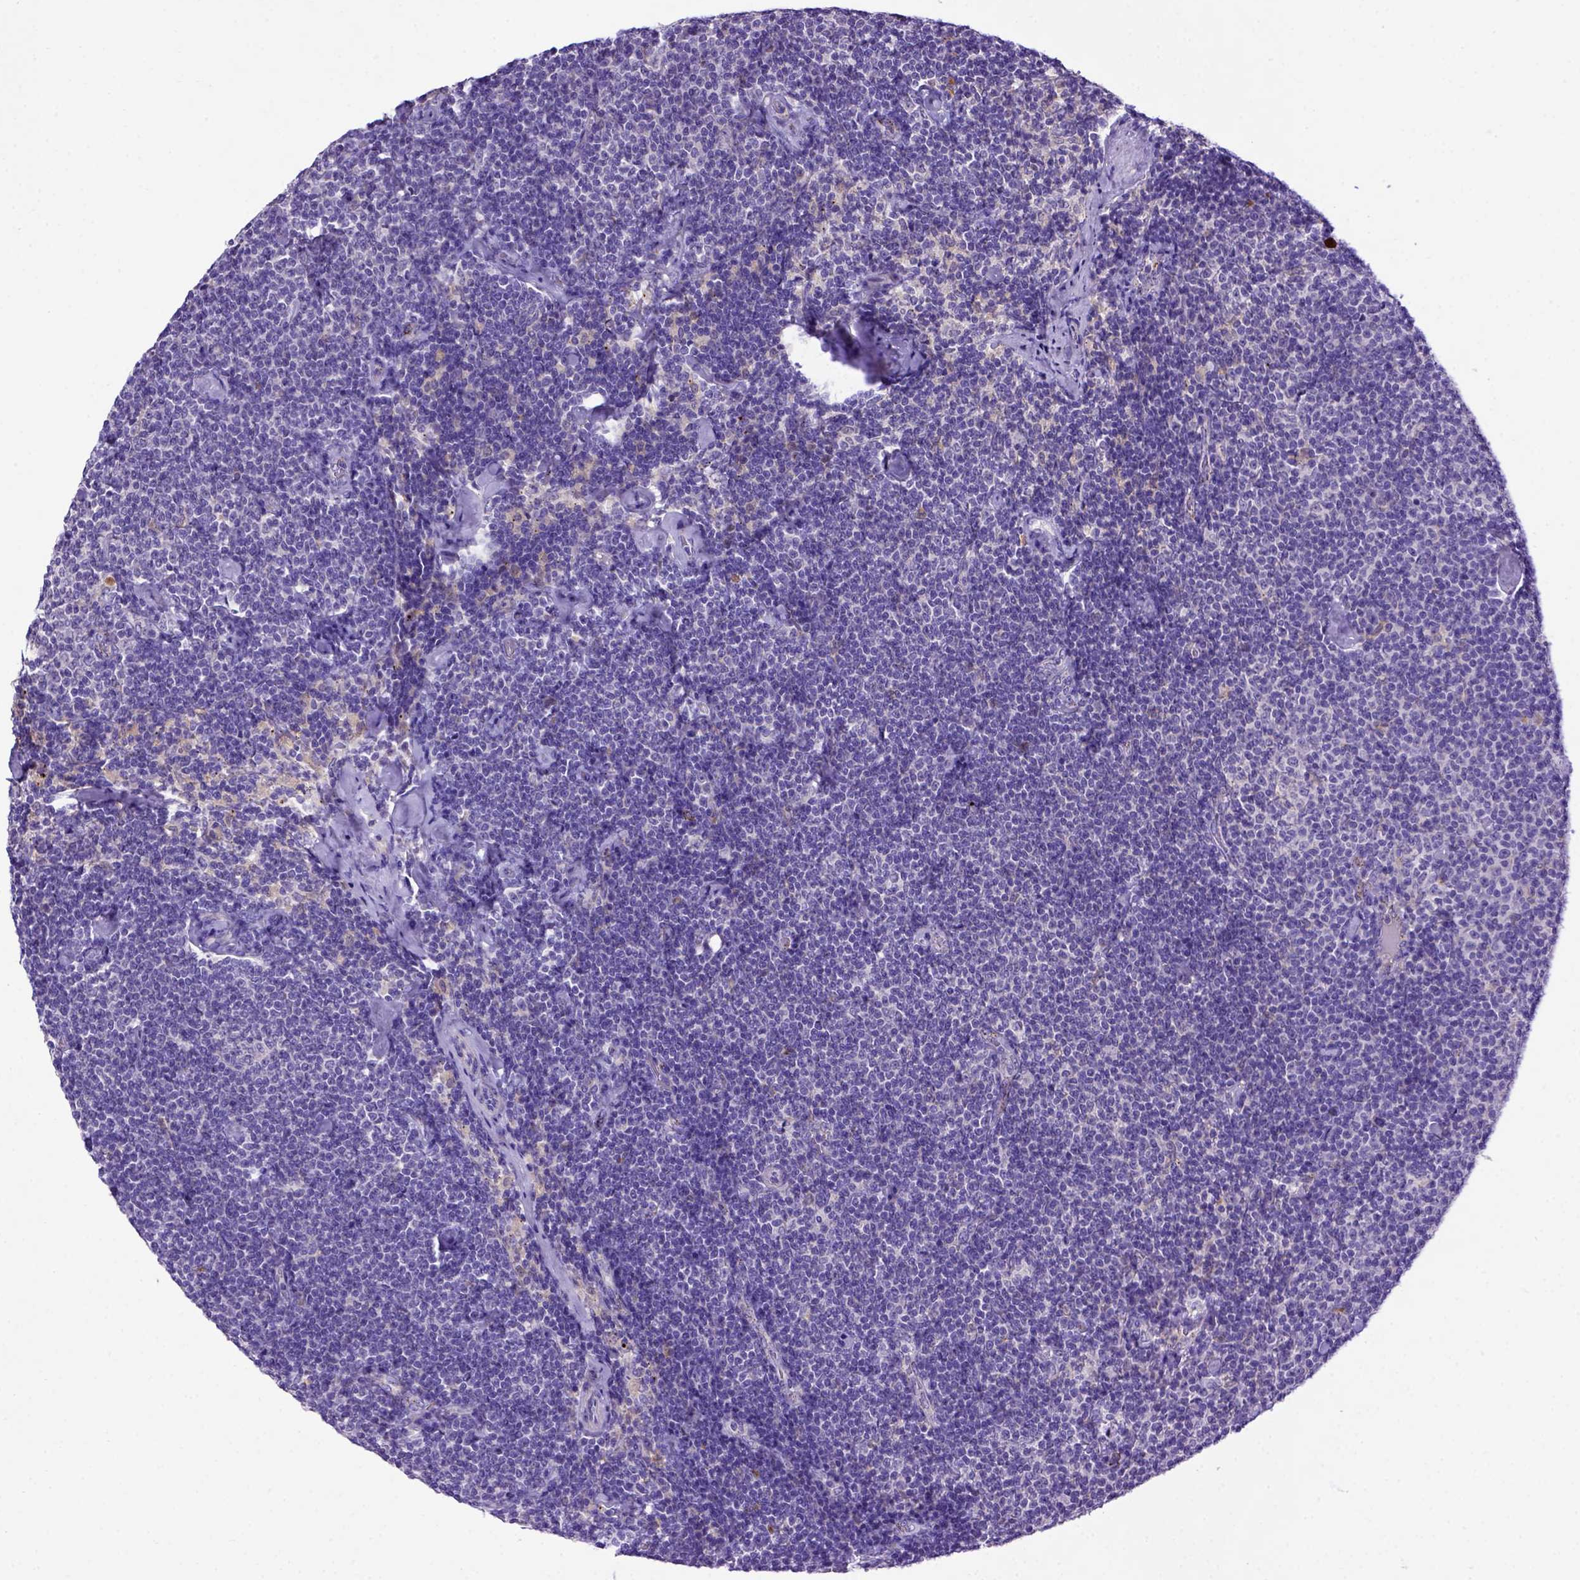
{"staining": {"intensity": "negative", "quantity": "none", "location": "none"}, "tissue": "lymphoma", "cell_type": "Tumor cells", "image_type": "cancer", "snomed": [{"axis": "morphology", "description": "Malignant lymphoma, non-Hodgkin's type, Low grade"}, {"axis": "topography", "description": "Lymph node"}], "caption": "Histopathology image shows no significant protein positivity in tumor cells of lymphoma.", "gene": "ADAM12", "patient": {"sex": "male", "age": 81}}